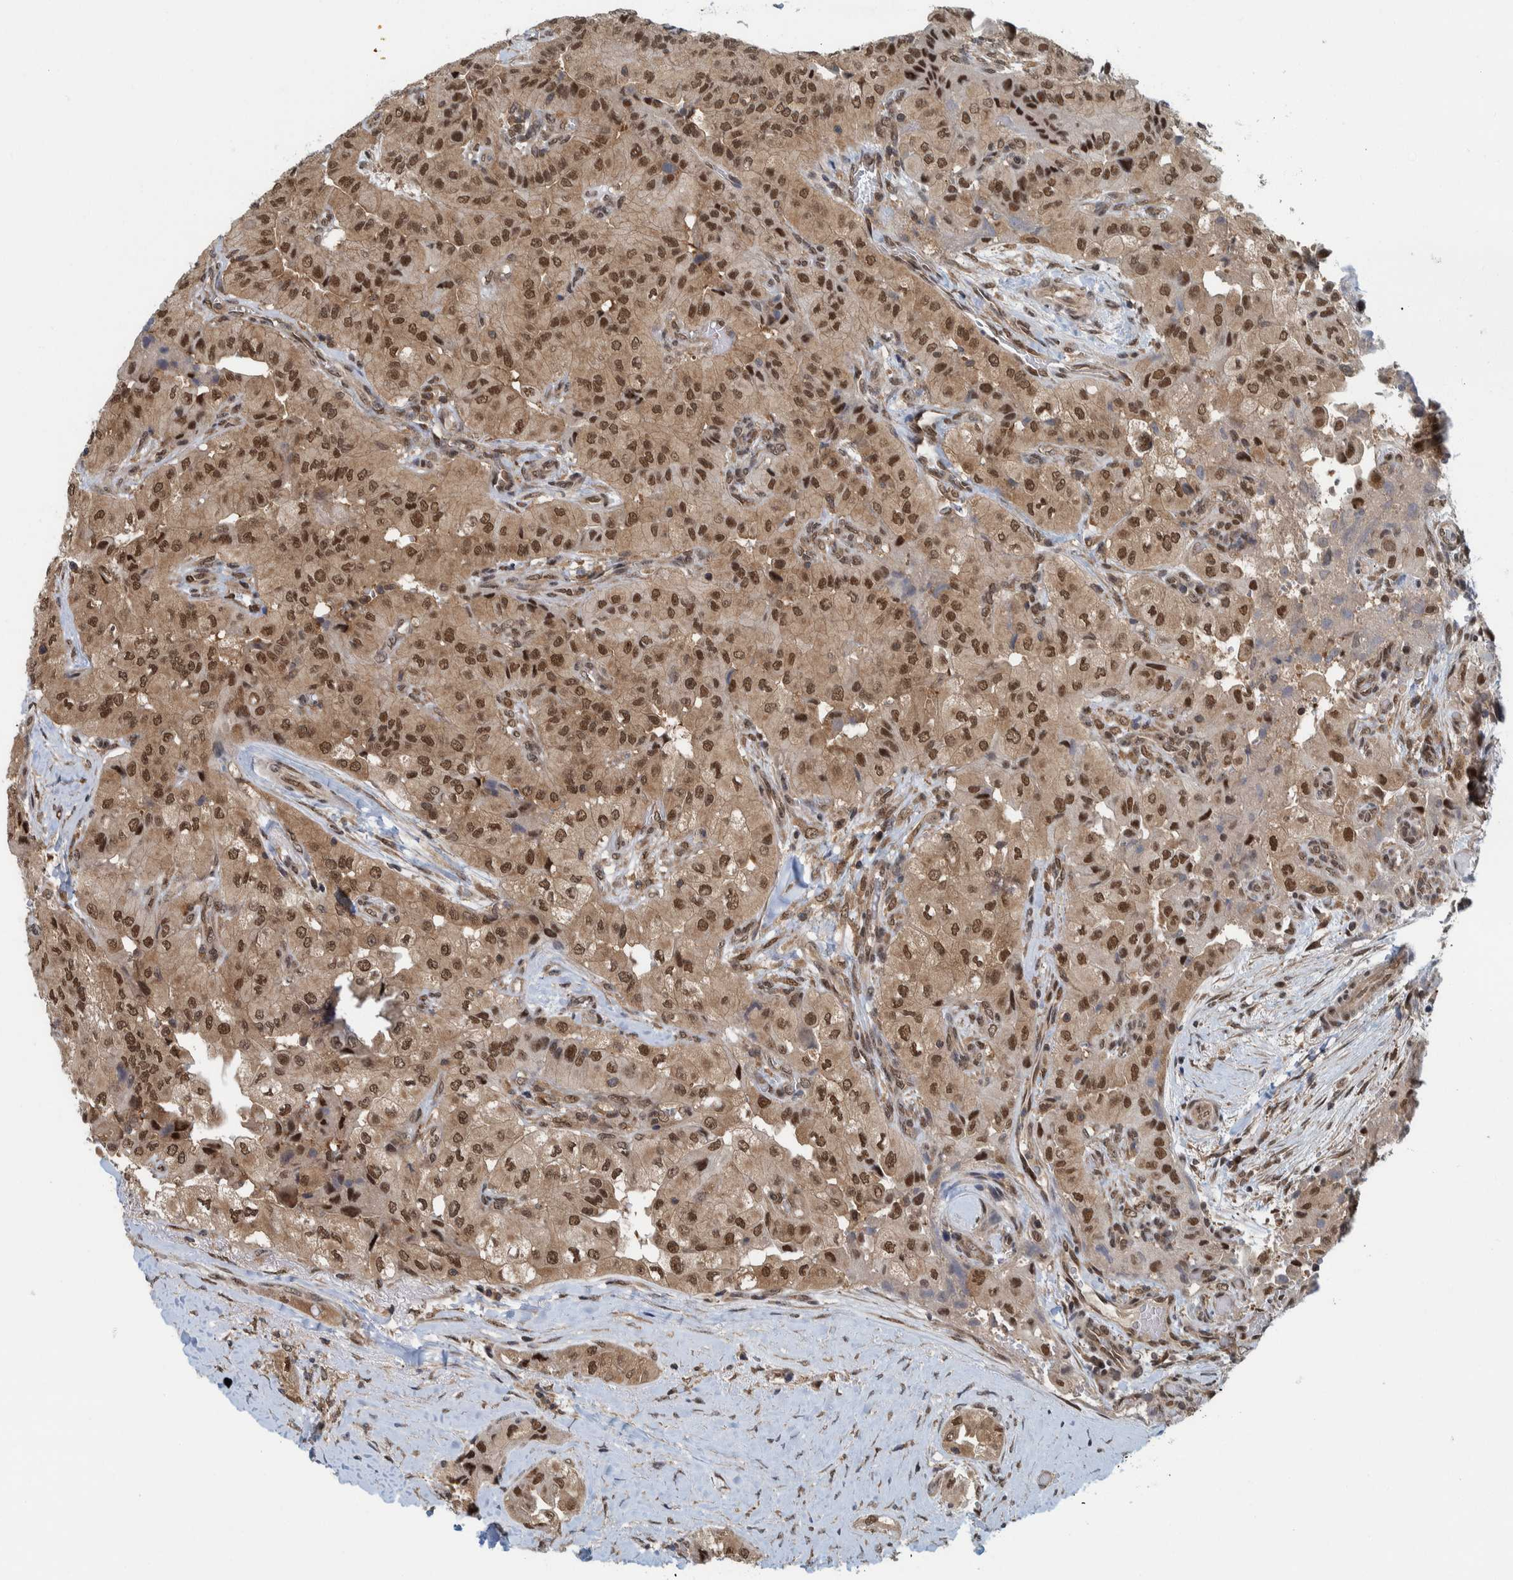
{"staining": {"intensity": "strong", "quantity": ">75%", "location": "nuclear"}, "tissue": "thyroid cancer", "cell_type": "Tumor cells", "image_type": "cancer", "snomed": [{"axis": "morphology", "description": "Papillary adenocarcinoma, NOS"}, {"axis": "topography", "description": "Thyroid gland"}], "caption": "IHC photomicrograph of human papillary adenocarcinoma (thyroid) stained for a protein (brown), which demonstrates high levels of strong nuclear expression in about >75% of tumor cells.", "gene": "COPS3", "patient": {"sex": "female", "age": 59}}